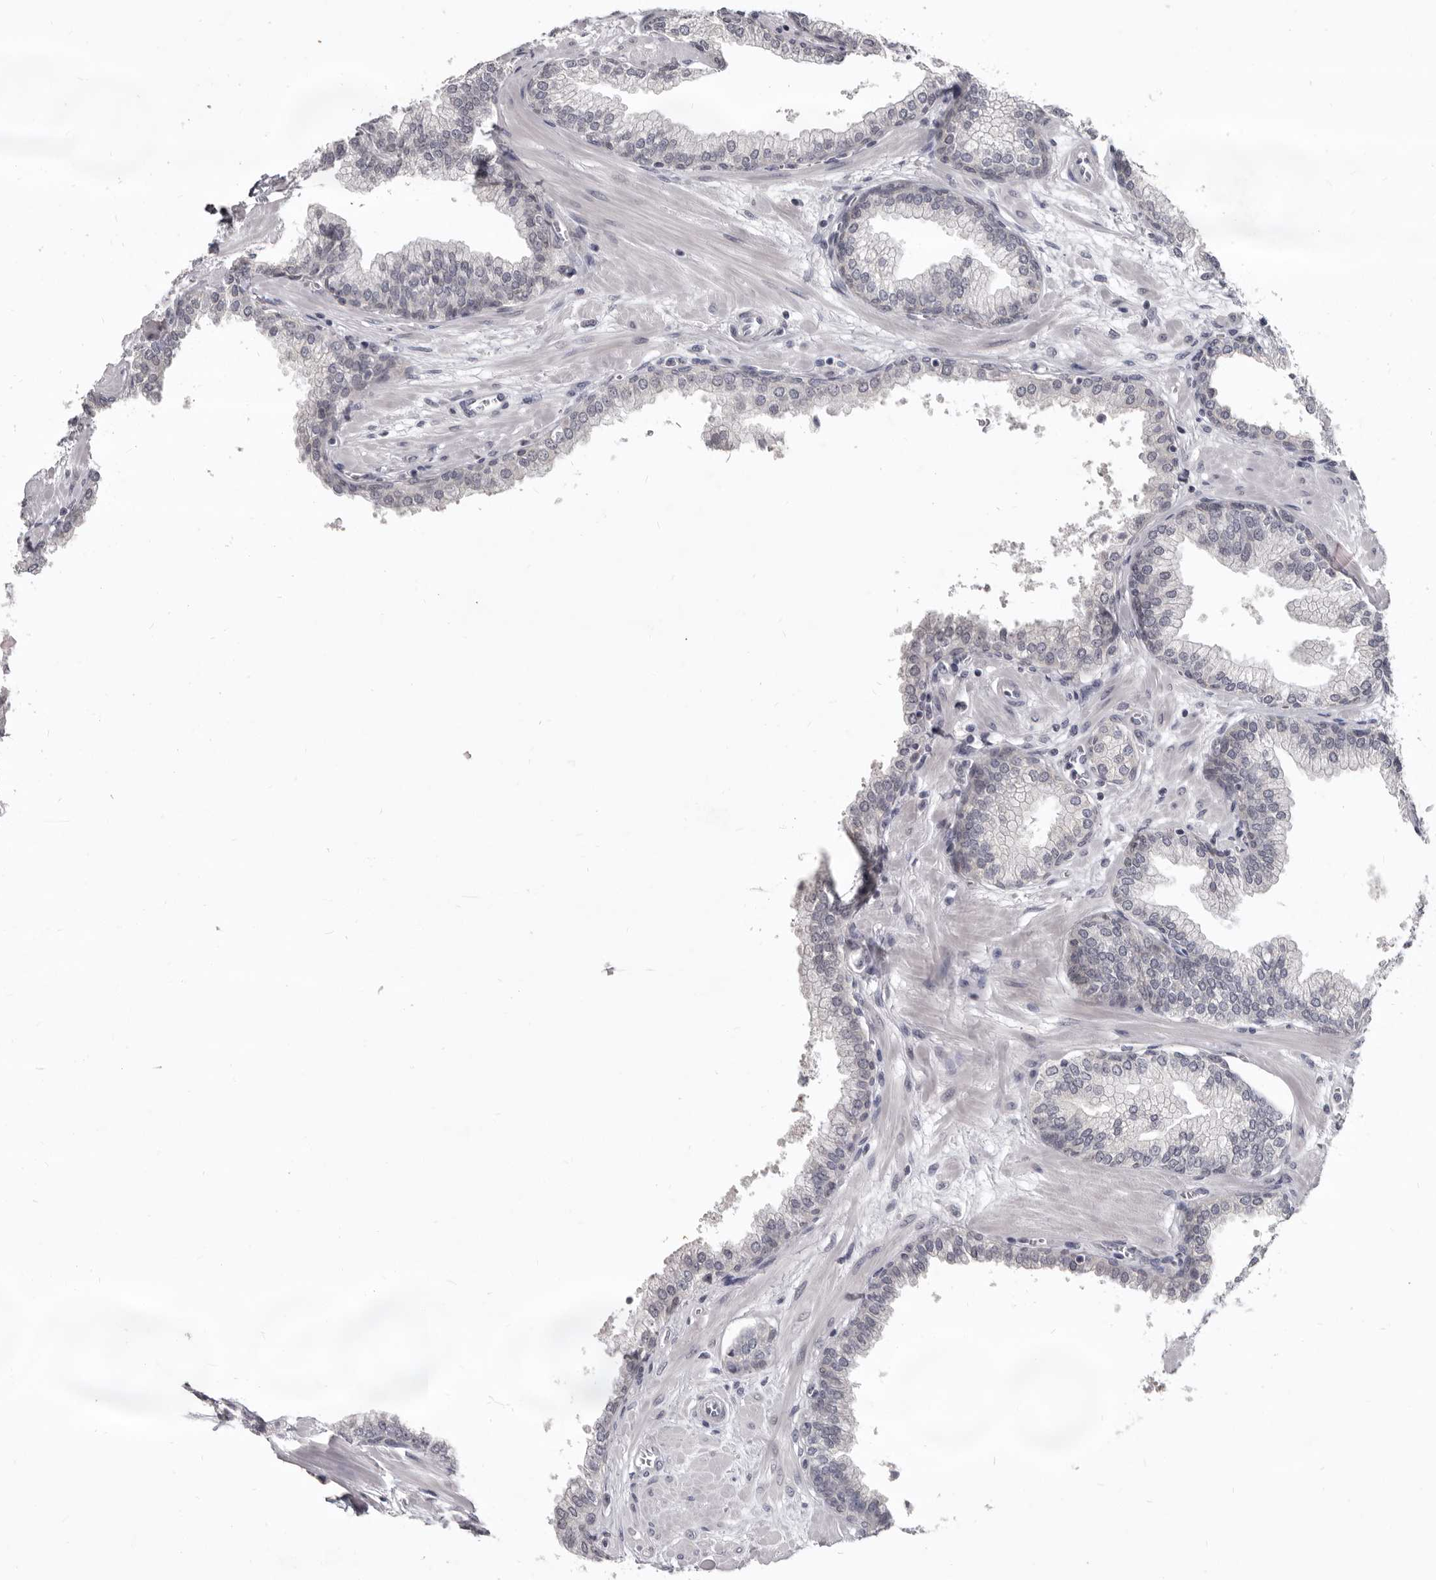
{"staining": {"intensity": "negative", "quantity": "none", "location": "none"}, "tissue": "prostate", "cell_type": "Glandular cells", "image_type": "normal", "snomed": [{"axis": "morphology", "description": "Normal tissue, NOS"}, {"axis": "morphology", "description": "Urothelial carcinoma, Low grade"}, {"axis": "topography", "description": "Urinary bladder"}, {"axis": "topography", "description": "Prostate"}], "caption": "Protein analysis of unremarkable prostate demonstrates no significant positivity in glandular cells. Nuclei are stained in blue.", "gene": "SULT1E1", "patient": {"sex": "male", "age": 60}}